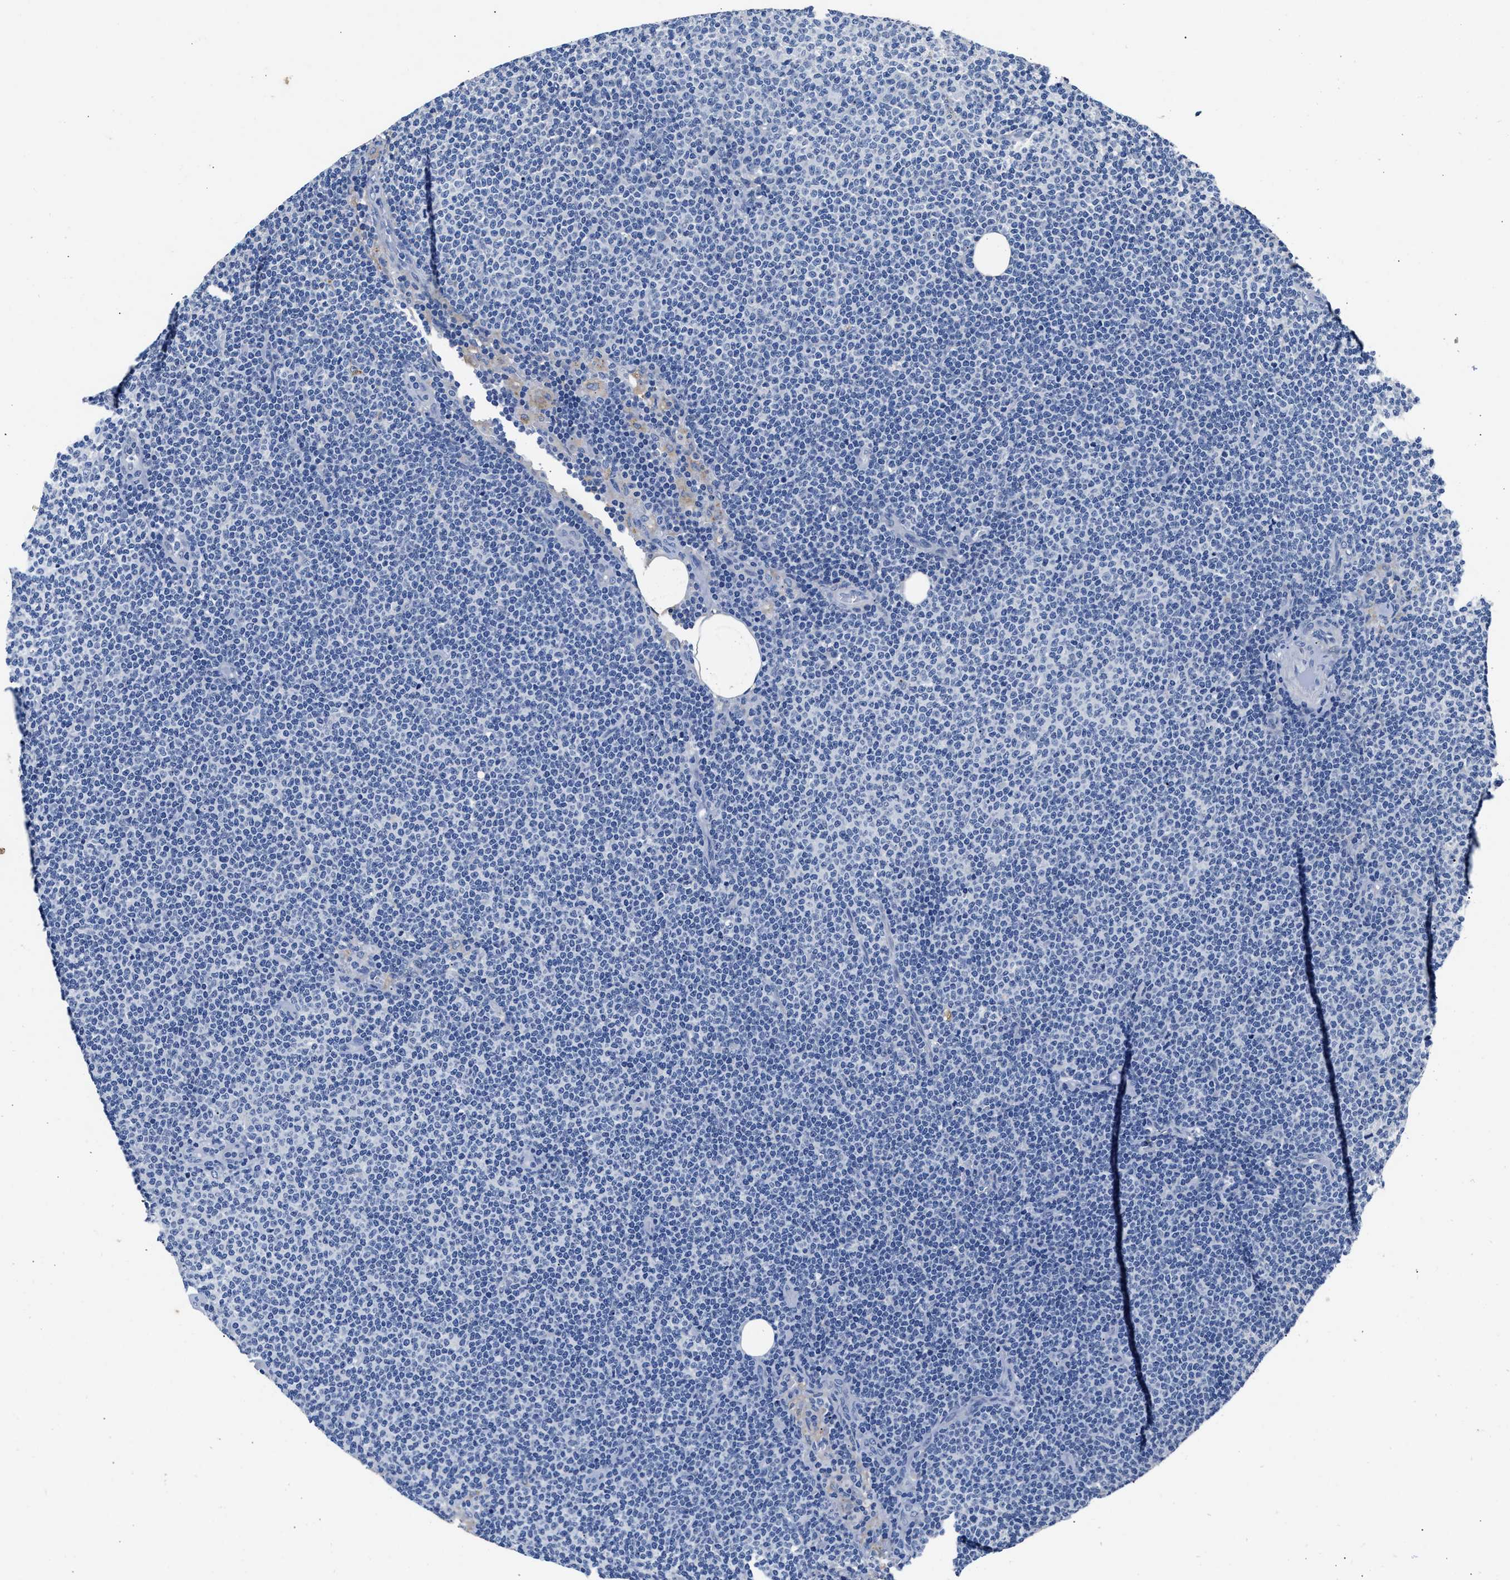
{"staining": {"intensity": "negative", "quantity": "none", "location": "none"}, "tissue": "lymphoma", "cell_type": "Tumor cells", "image_type": "cancer", "snomed": [{"axis": "morphology", "description": "Malignant lymphoma, non-Hodgkin's type, Low grade"}, {"axis": "topography", "description": "Lymph node"}], "caption": "Immunohistochemical staining of human lymphoma exhibits no significant expression in tumor cells.", "gene": "GSTM1", "patient": {"sex": "female", "age": 53}}